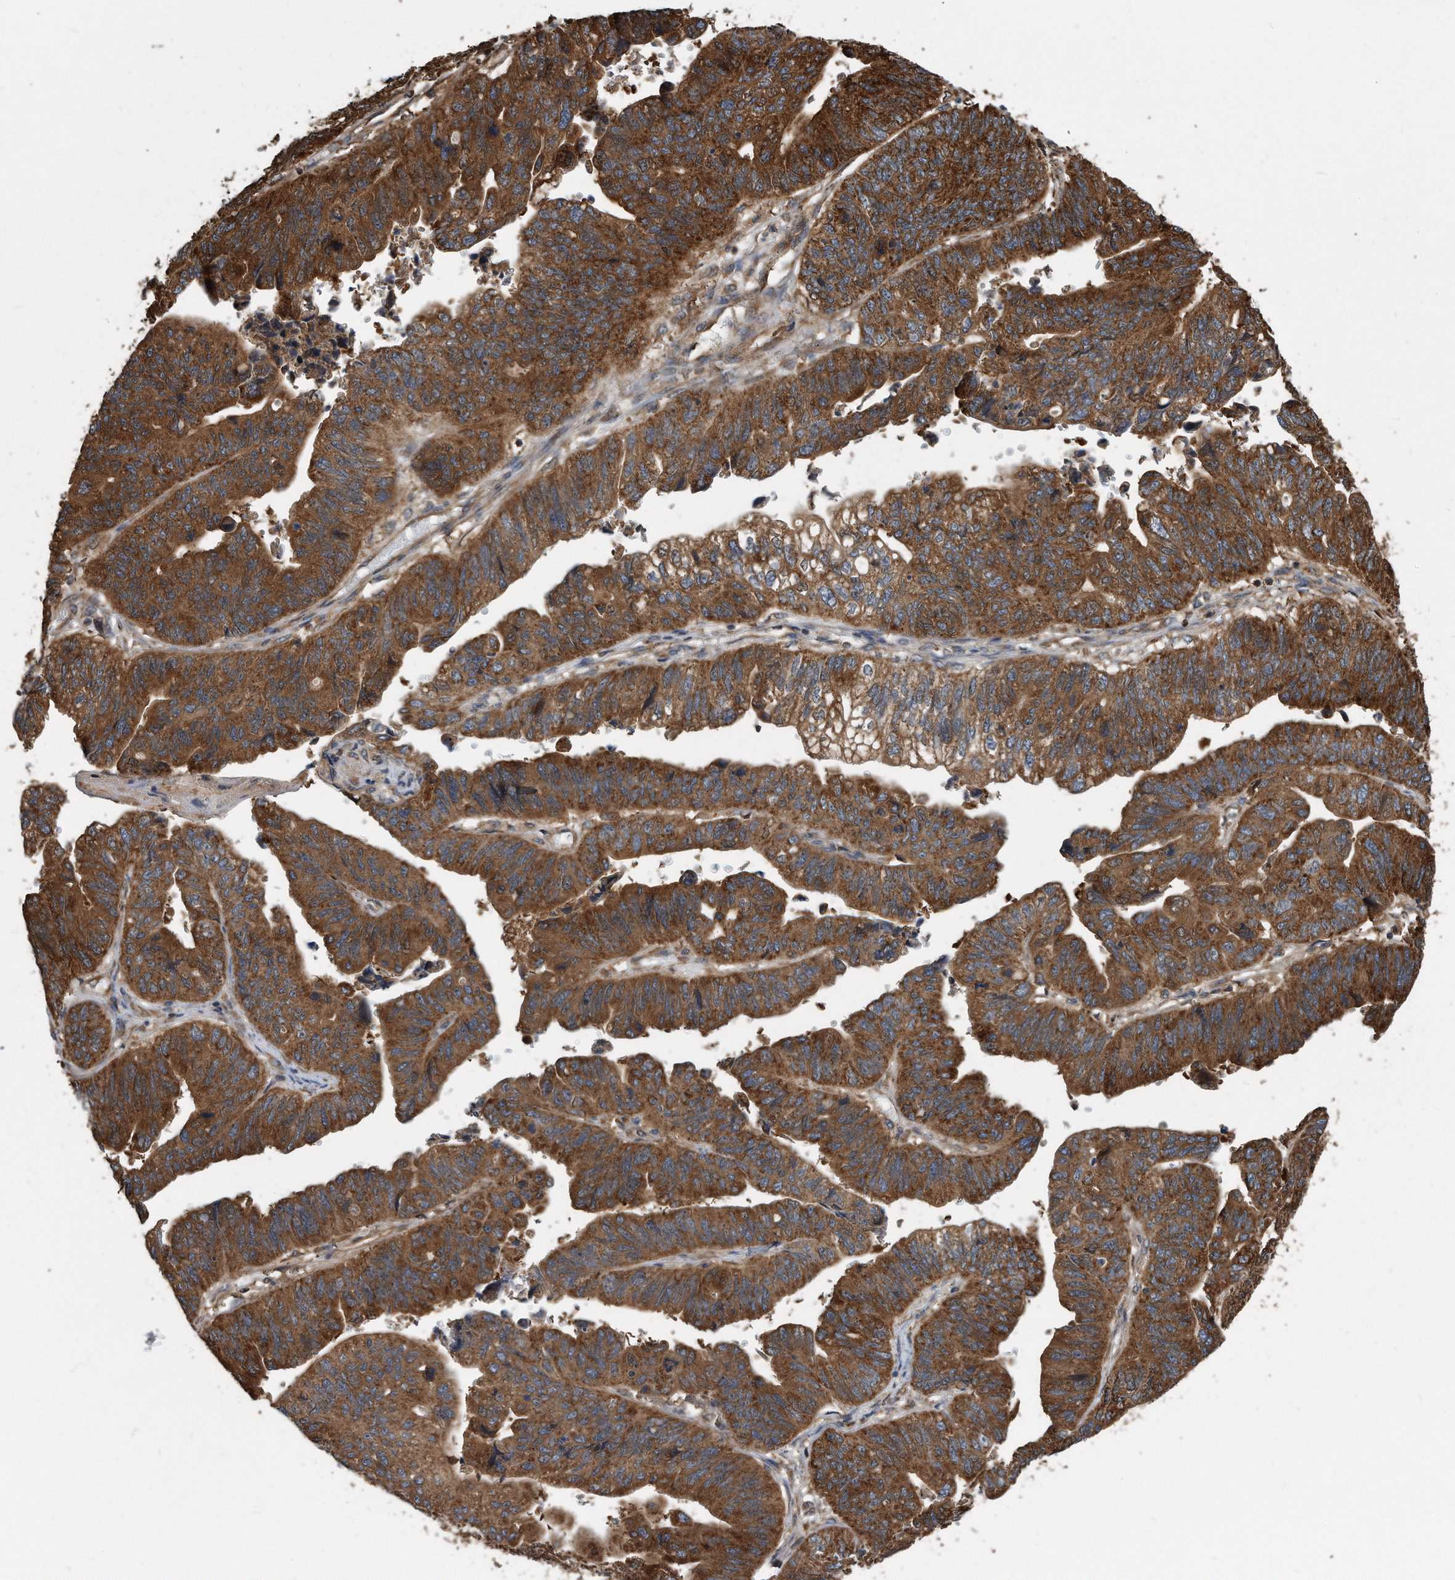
{"staining": {"intensity": "strong", "quantity": ">75%", "location": "cytoplasmic/membranous"}, "tissue": "stomach cancer", "cell_type": "Tumor cells", "image_type": "cancer", "snomed": [{"axis": "morphology", "description": "Adenocarcinoma, NOS"}, {"axis": "topography", "description": "Stomach"}], "caption": "The histopathology image exhibits immunohistochemical staining of stomach cancer (adenocarcinoma). There is strong cytoplasmic/membranous staining is appreciated in about >75% of tumor cells.", "gene": "FAM136A", "patient": {"sex": "male", "age": 59}}